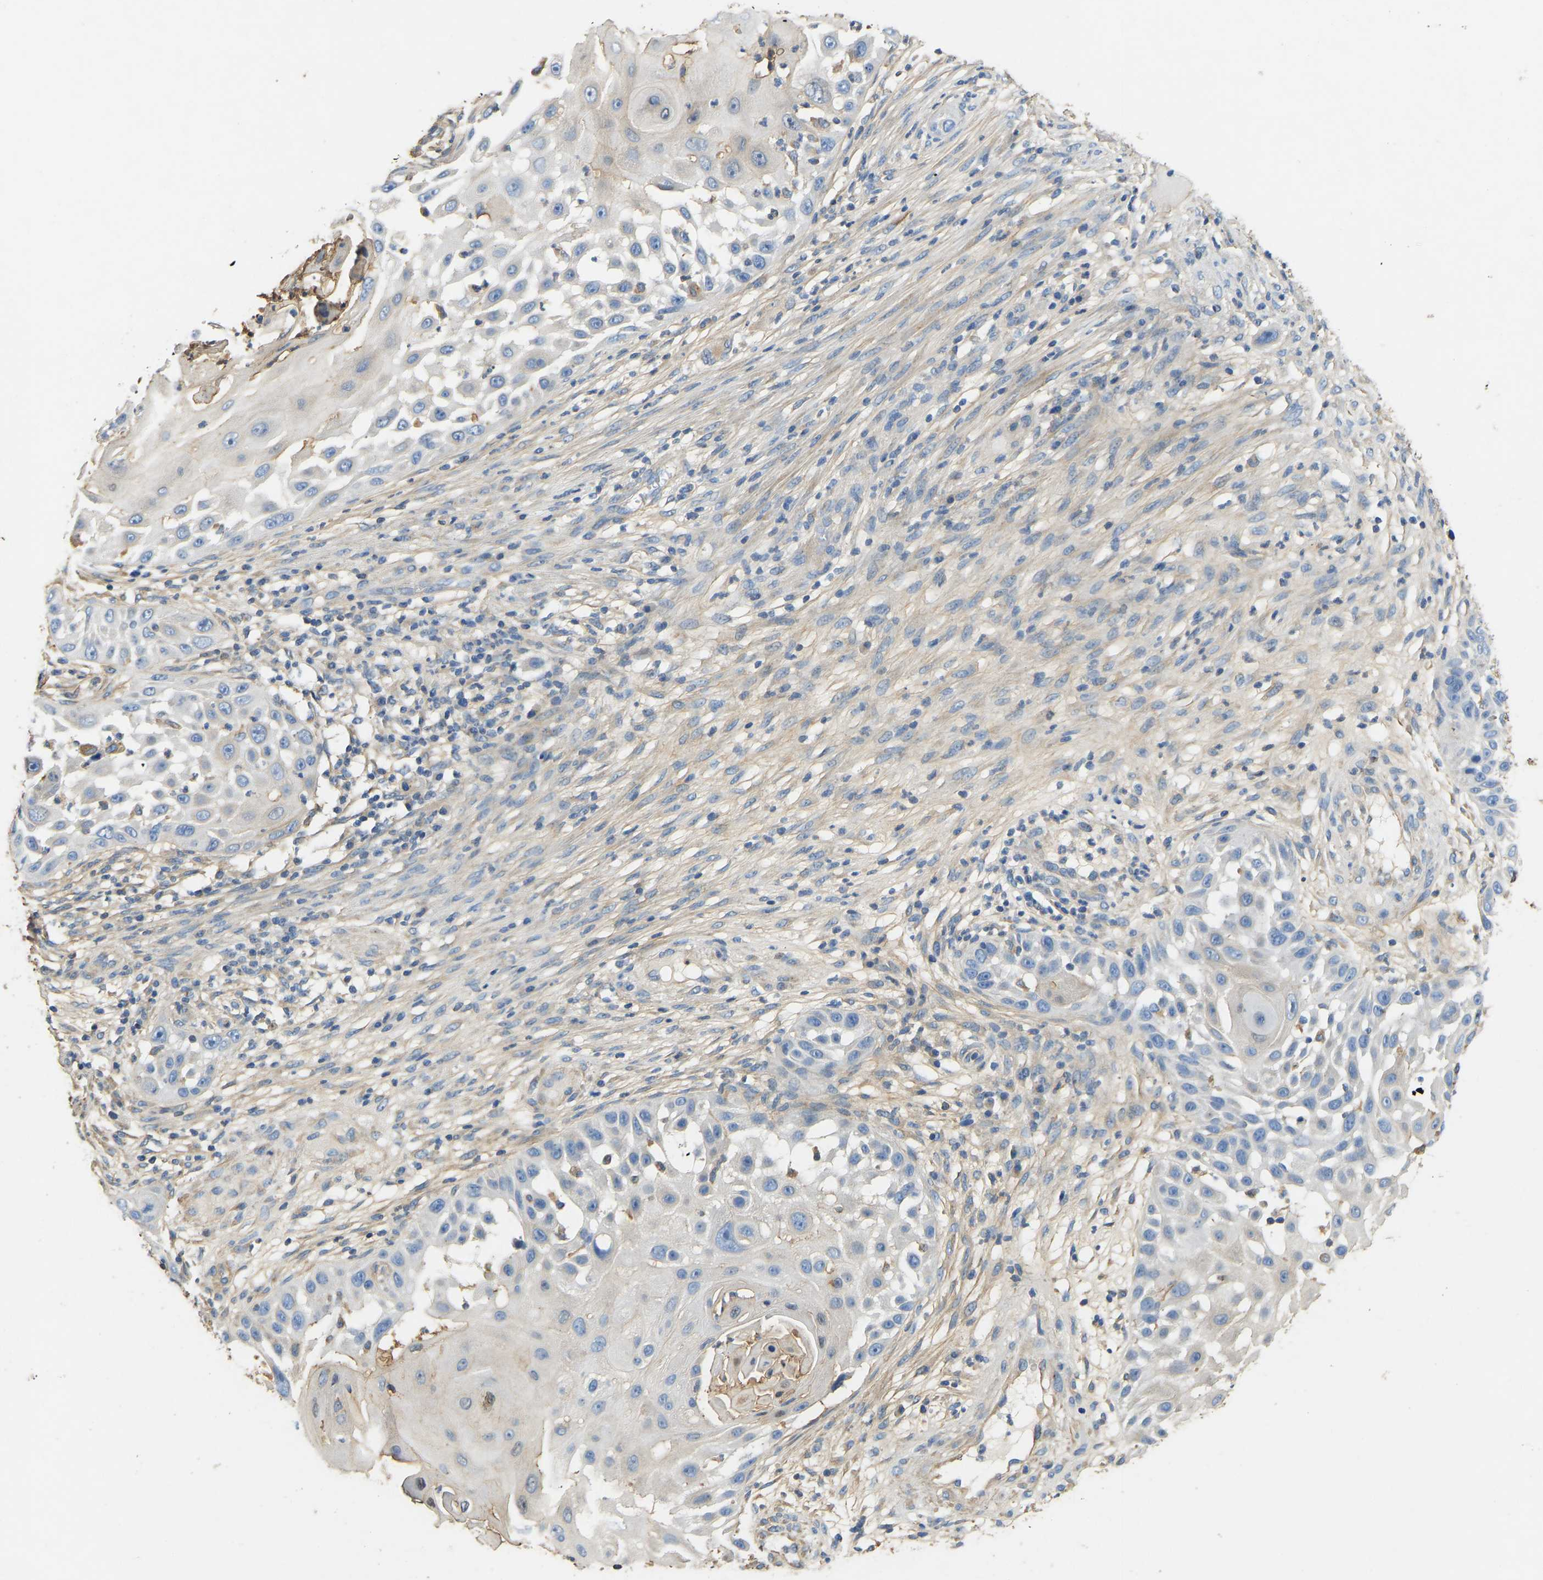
{"staining": {"intensity": "negative", "quantity": "none", "location": "none"}, "tissue": "skin cancer", "cell_type": "Tumor cells", "image_type": "cancer", "snomed": [{"axis": "morphology", "description": "Squamous cell carcinoma, NOS"}, {"axis": "topography", "description": "Skin"}], "caption": "A high-resolution image shows IHC staining of skin cancer (squamous cell carcinoma), which exhibits no significant staining in tumor cells.", "gene": "TECTA", "patient": {"sex": "female", "age": 44}}